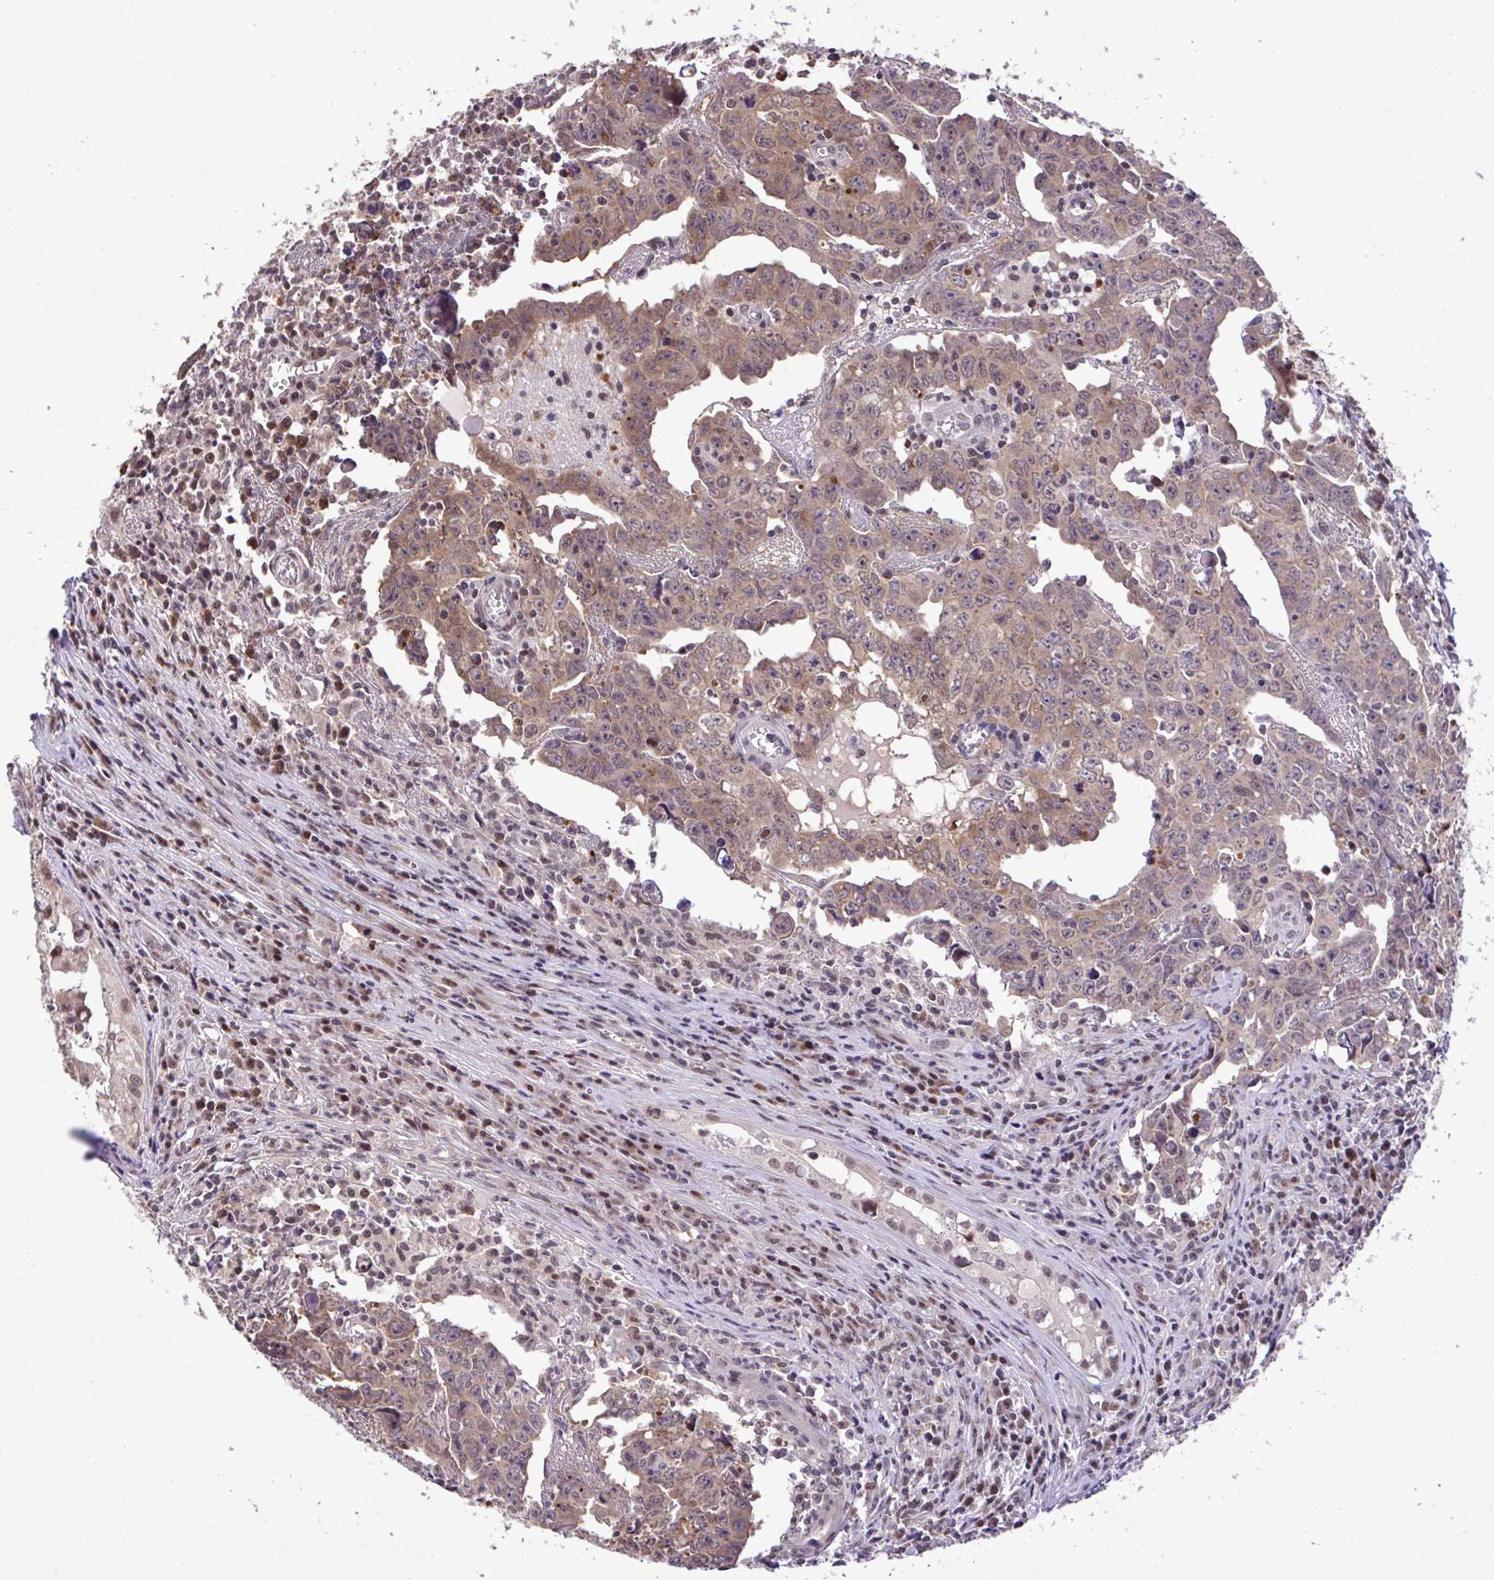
{"staining": {"intensity": "moderate", "quantity": "25%-75%", "location": "cytoplasmic/membranous,nuclear"}, "tissue": "testis cancer", "cell_type": "Tumor cells", "image_type": "cancer", "snomed": [{"axis": "morphology", "description": "Carcinoma, Embryonal, NOS"}, {"axis": "topography", "description": "Testis"}], "caption": "About 25%-75% of tumor cells in human testis cancer (embryonal carcinoma) reveal moderate cytoplasmic/membranous and nuclear protein staining as visualized by brown immunohistochemical staining.", "gene": "GLIS3", "patient": {"sex": "male", "age": 22}}